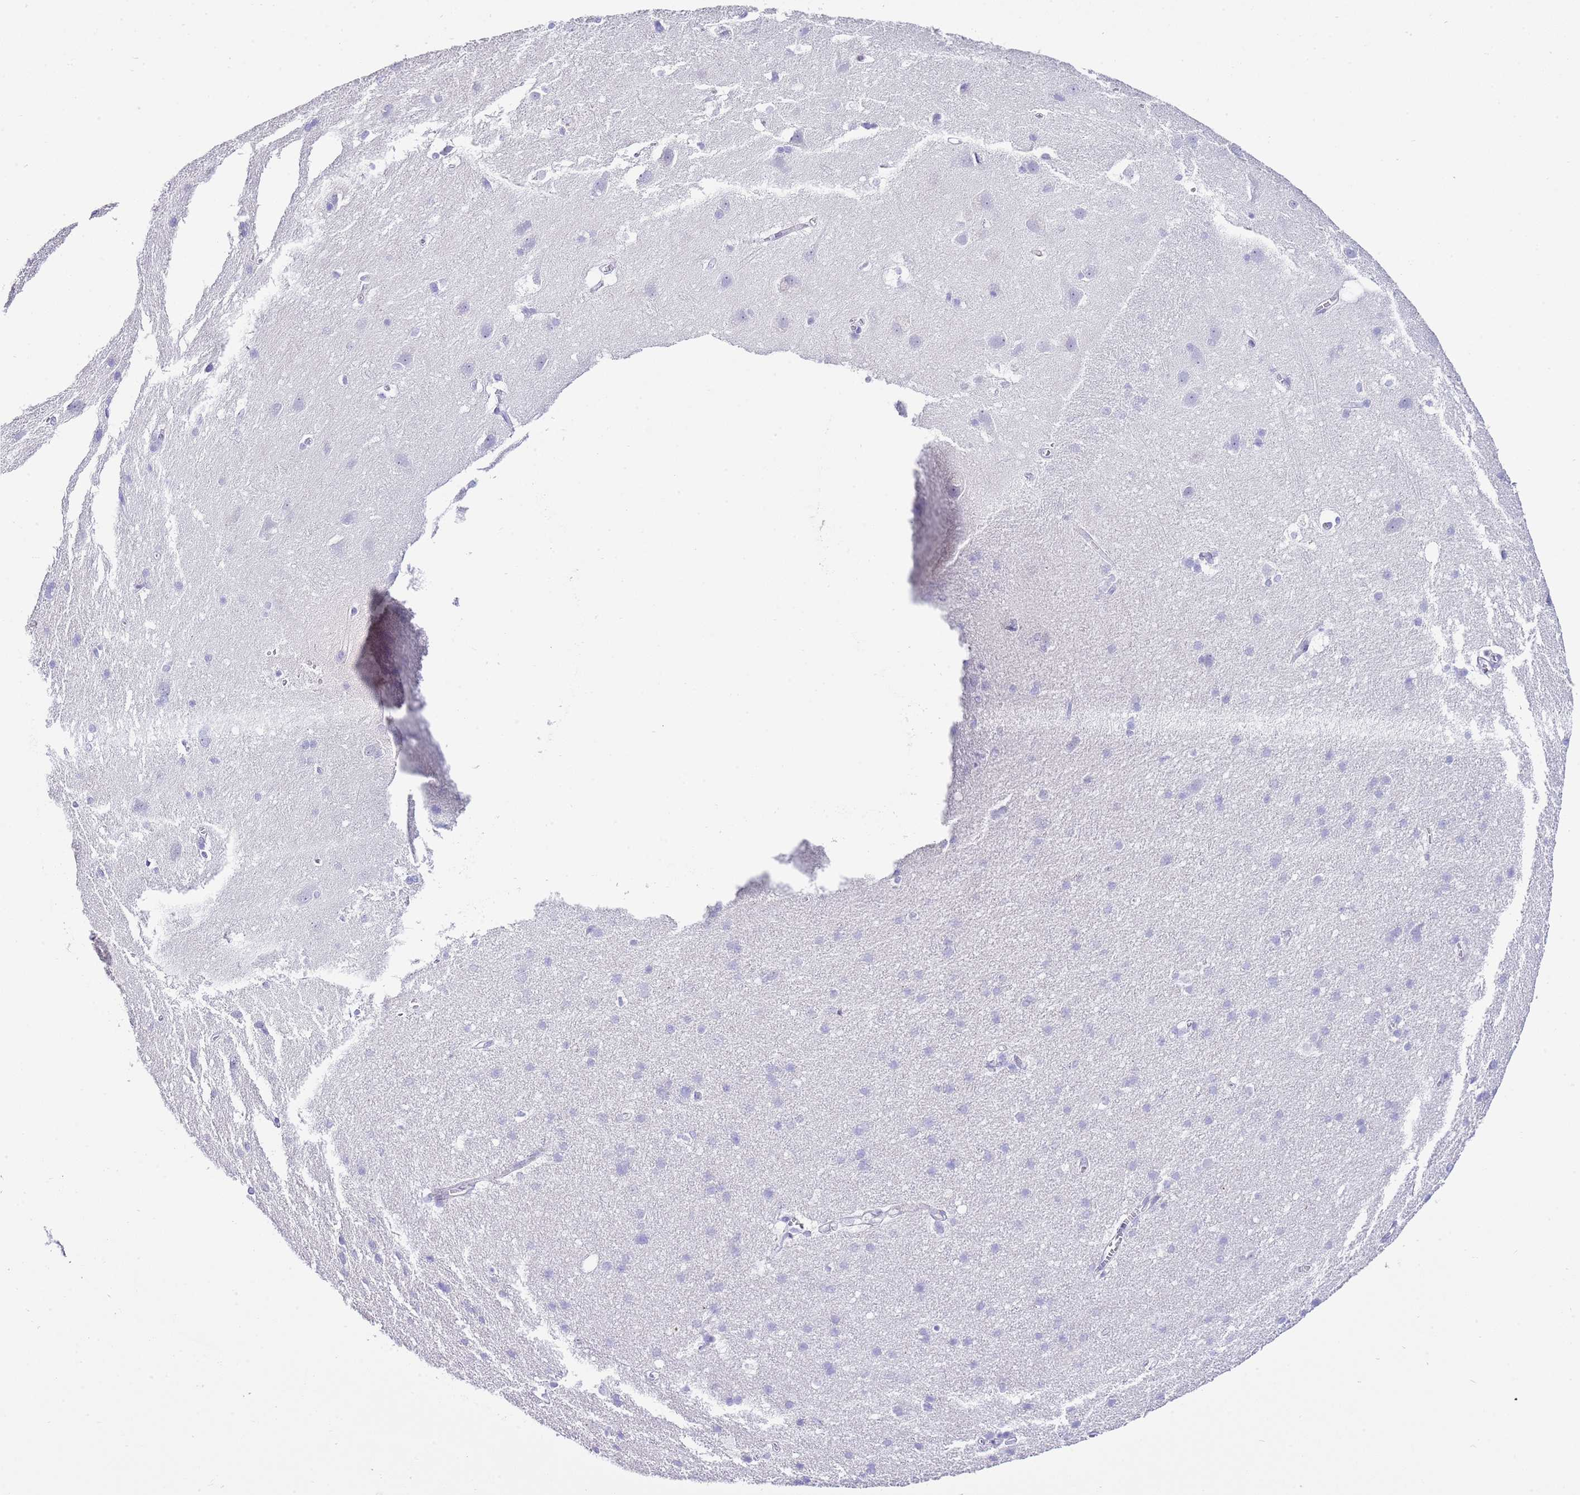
{"staining": {"intensity": "negative", "quantity": "none", "location": "none"}, "tissue": "cerebral cortex", "cell_type": "Endothelial cells", "image_type": "normal", "snomed": [{"axis": "morphology", "description": "Normal tissue, NOS"}, {"axis": "topography", "description": "Cerebral cortex"}], "caption": "Protein analysis of normal cerebral cortex shows no significant expression in endothelial cells. Nuclei are stained in blue.", "gene": "ALDH3A1", "patient": {"sex": "male", "age": 54}}